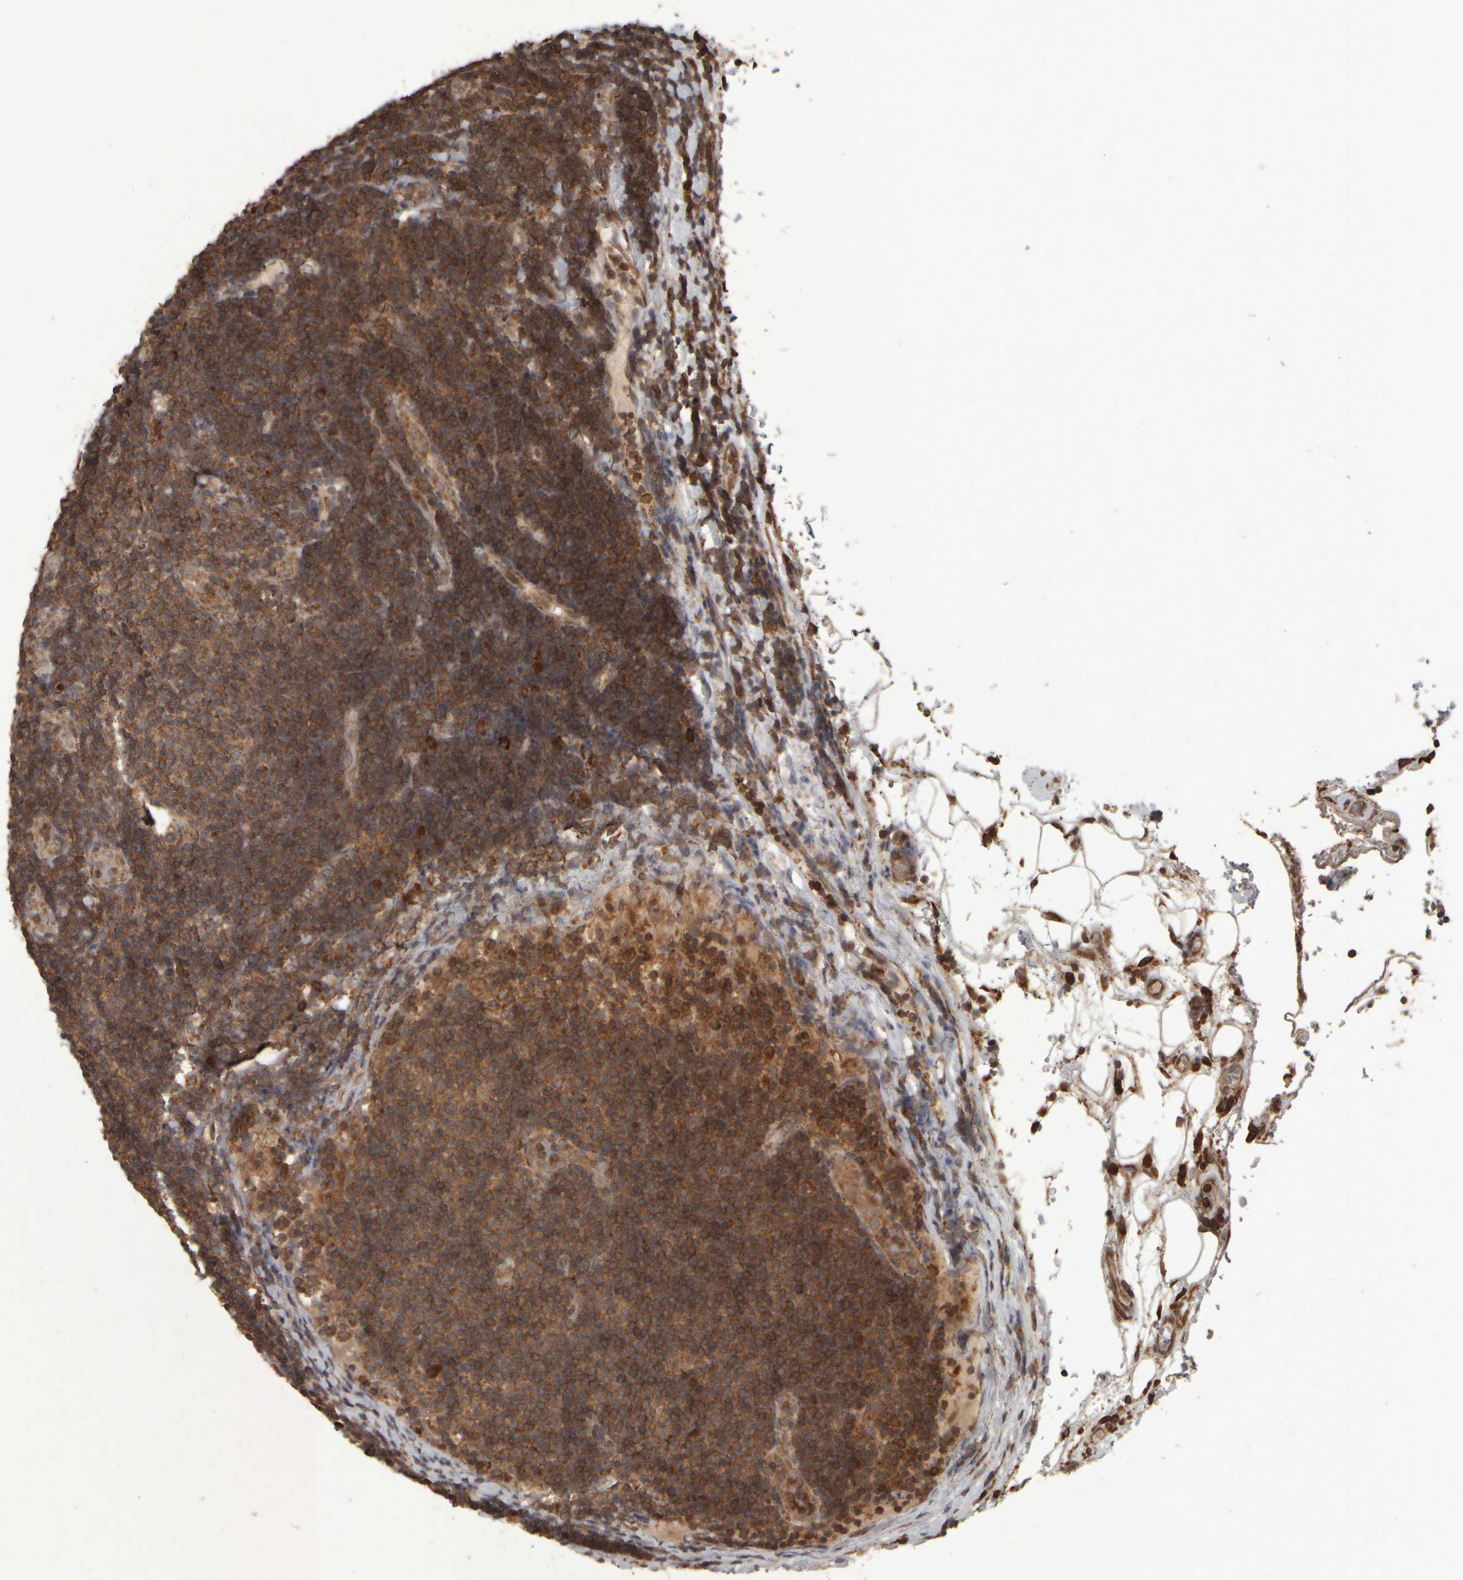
{"staining": {"intensity": "moderate", "quantity": ">75%", "location": "cytoplasmic/membranous"}, "tissue": "lymphoma", "cell_type": "Tumor cells", "image_type": "cancer", "snomed": [{"axis": "morphology", "description": "Malignant lymphoma, non-Hodgkin's type, Low grade"}, {"axis": "topography", "description": "Lymph node"}], "caption": "This is an image of IHC staining of malignant lymphoma, non-Hodgkin's type (low-grade), which shows moderate expression in the cytoplasmic/membranous of tumor cells.", "gene": "AGBL3", "patient": {"sex": "male", "age": 83}}